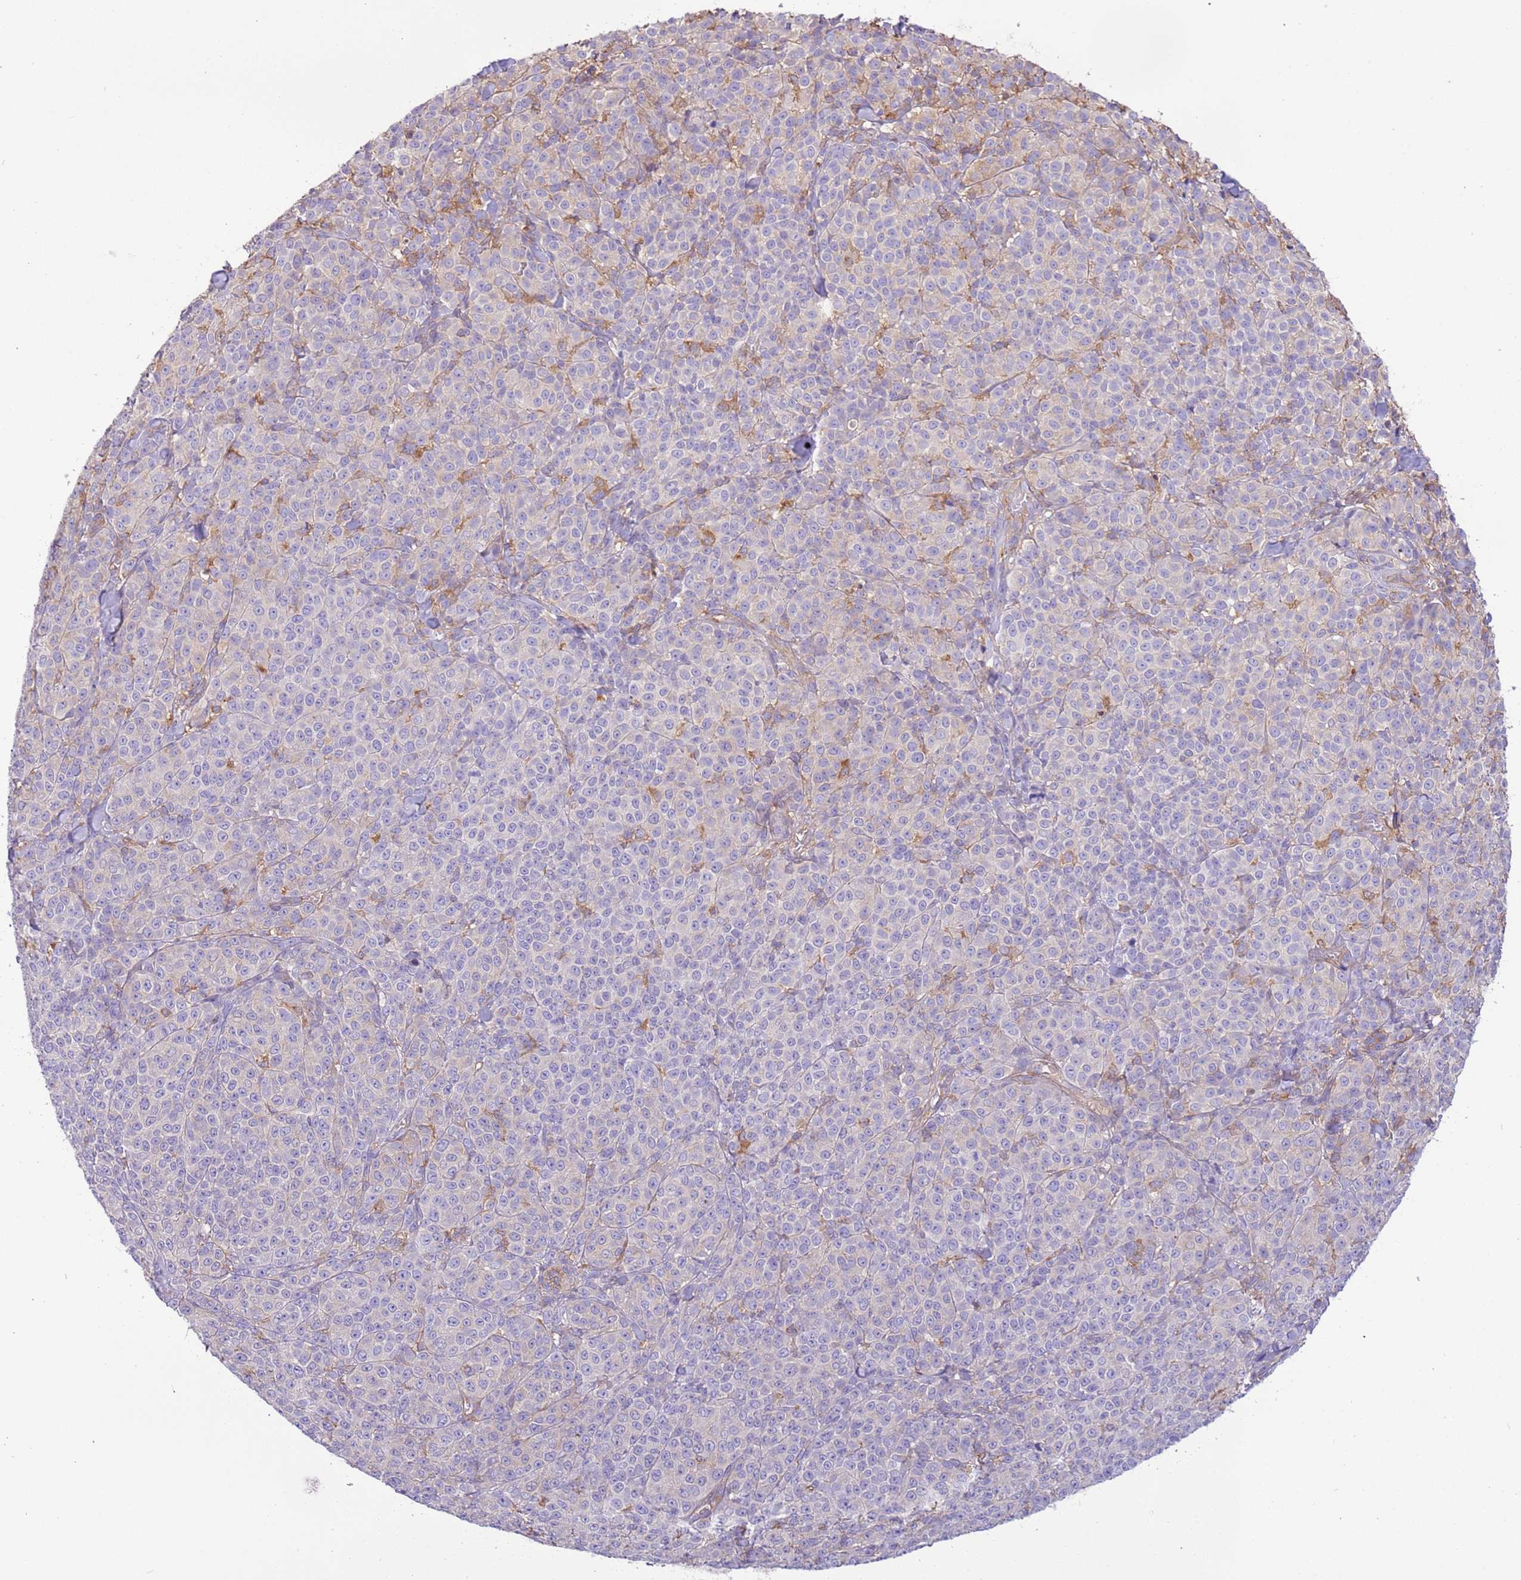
{"staining": {"intensity": "negative", "quantity": "none", "location": "none"}, "tissue": "melanoma", "cell_type": "Tumor cells", "image_type": "cancer", "snomed": [{"axis": "morphology", "description": "Normal tissue, NOS"}, {"axis": "morphology", "description": "Malignant melanoma, NOS"}, {"axis": "topography", "description": "Skin"}], "caption": "This is an immunohistochemistry micrograph of melanoma. There is no expression in tumor cells.", "gene": "NAALADL1", "patient": {"sex": "female", "age": 34}}